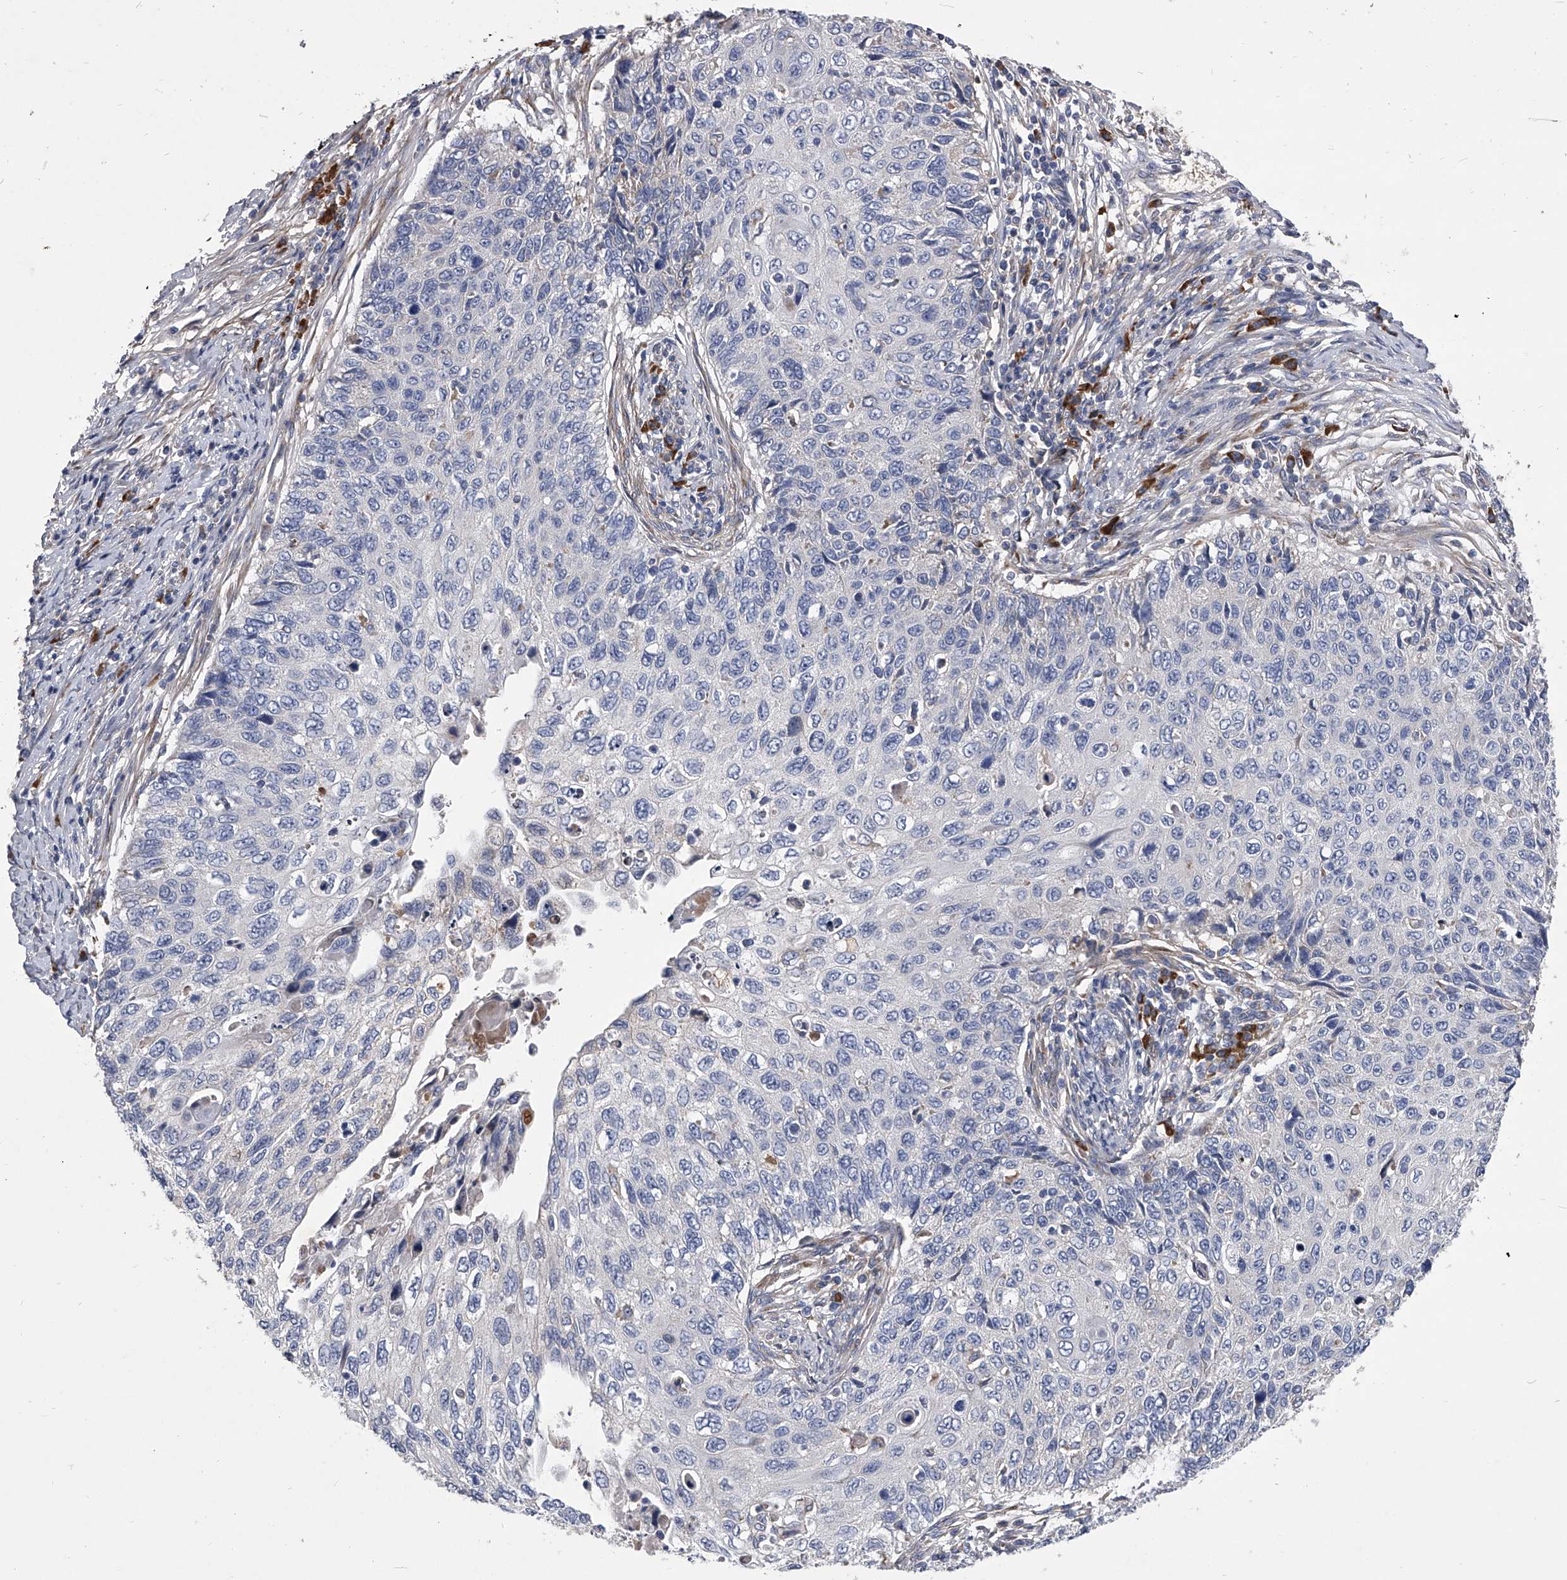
{"staining": {"intensity": "negative", "quantity": "none", "location": "none"}, "tissue": "cervical cancer", "cell_type": "Tumor cells", "image_type": "cancer", "snomed": [{"axis": "morphology", "description": "Squamous cell carcinoma, NOS"}, {"axis": "topography", "description": "Cervix"}], "caption": "This histopathology image is of cervical squamous cell carcinoma stained with immunohistochemistry (IHC) to label a protein in brown with the nuclei are counter-stained blue. There is no staining in tumor cells. Brightfield microscopy of immunohistochemistry (IHC) stained with DAB (brown) and hematoxylin (blue), captured at high magnification.", "gene": "CCR4", "patient": {"sex": "female", "age": 70}}